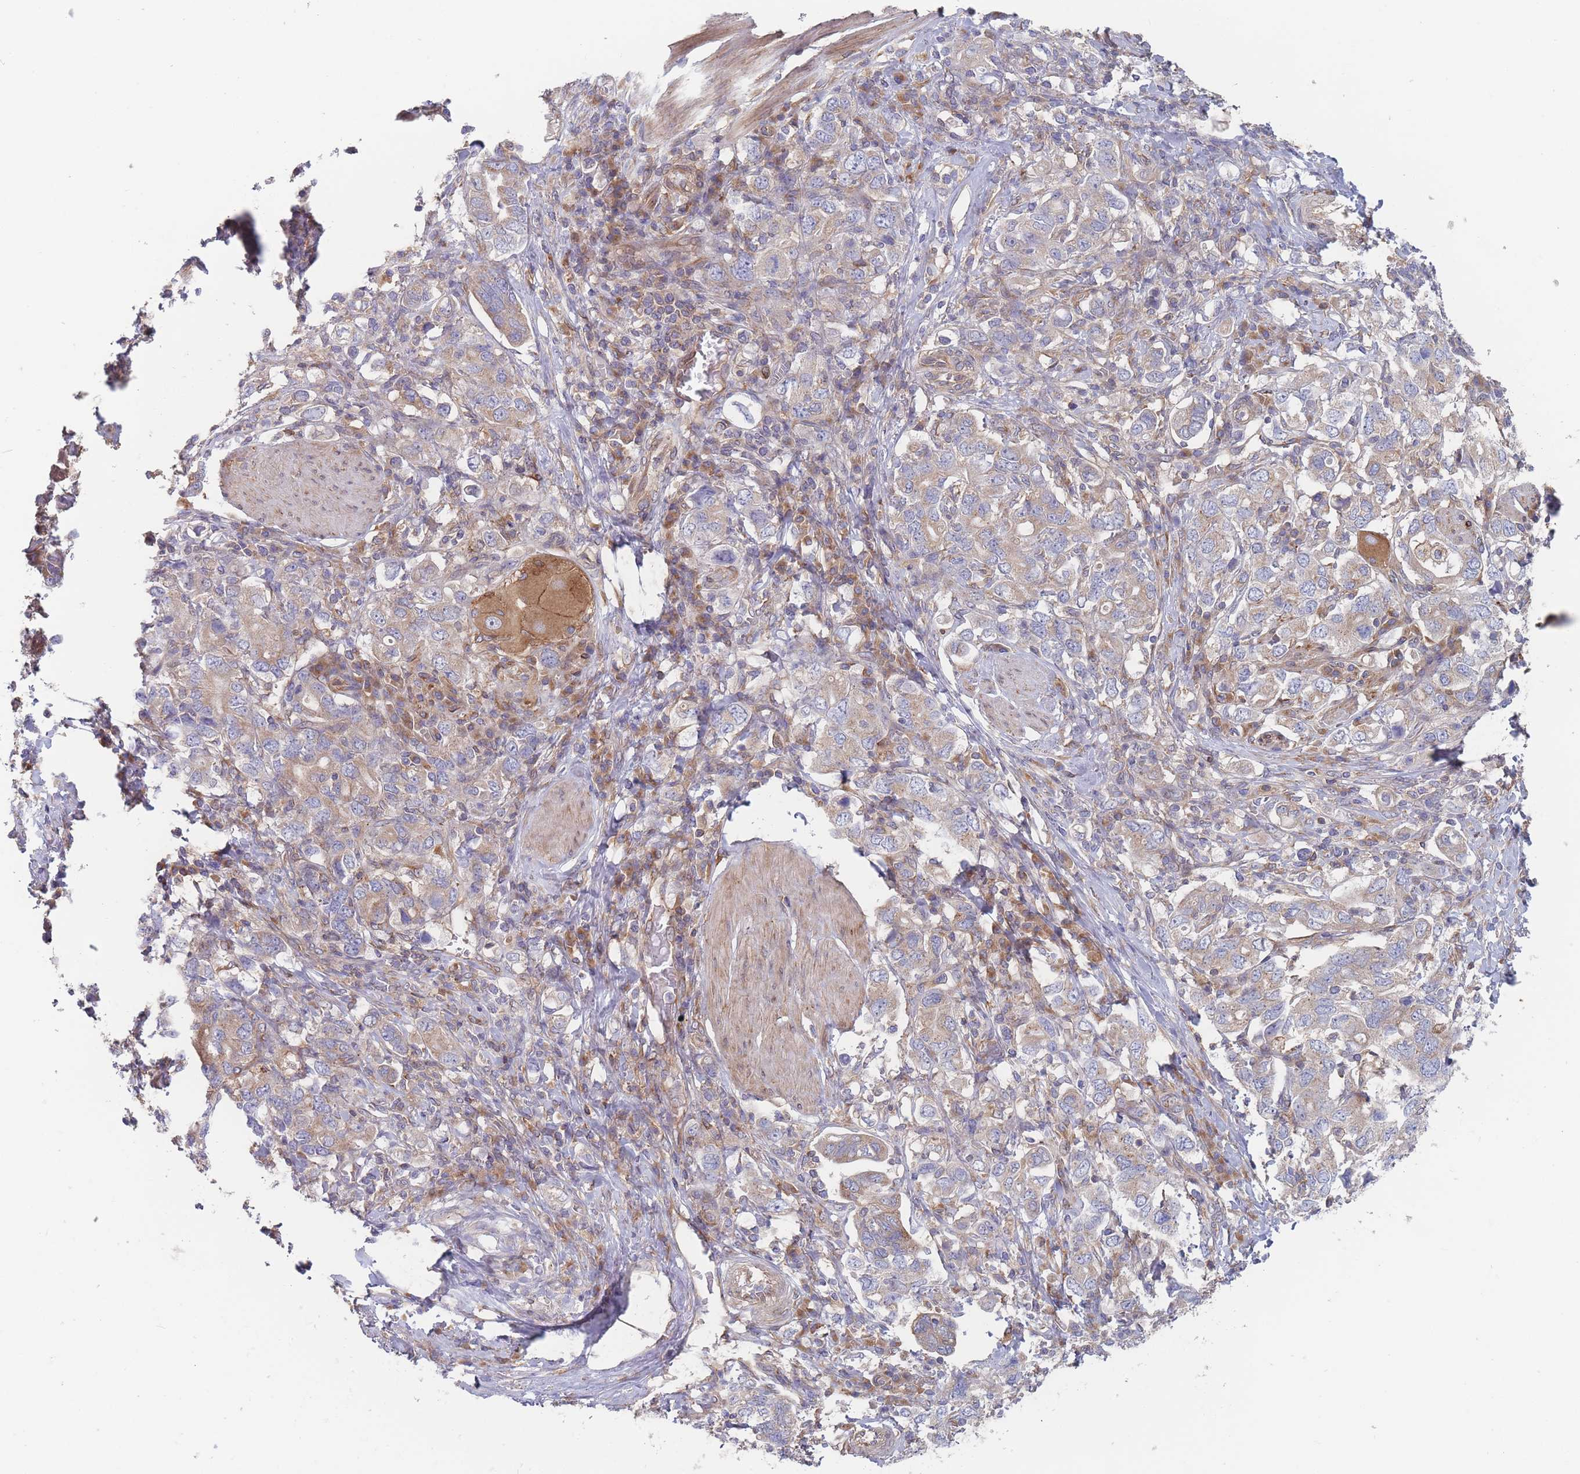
{"staining": {"intensity": "weak", "quantity": "25%-75%", "location": "cytoplasmic/membranous"}, "tissue": "stomach cancer", "cell_type": "Tumor cells", "image_type": "cancer", "snomed": [{"axis": "morphology", "description": "Adenocarcinoma, NOS"}, {"axis": "topography", "description": "Stomach, upper"}, {"axis": "topography", "description": "Stomach"}], "caption": "A brown stain highlights weak cytoplasmic/membranous positivity of a protein in human stomach adenocarcinoma tumor cells.", "gene": "KDSR", "patient": {"sex": "male", "age": 62}}